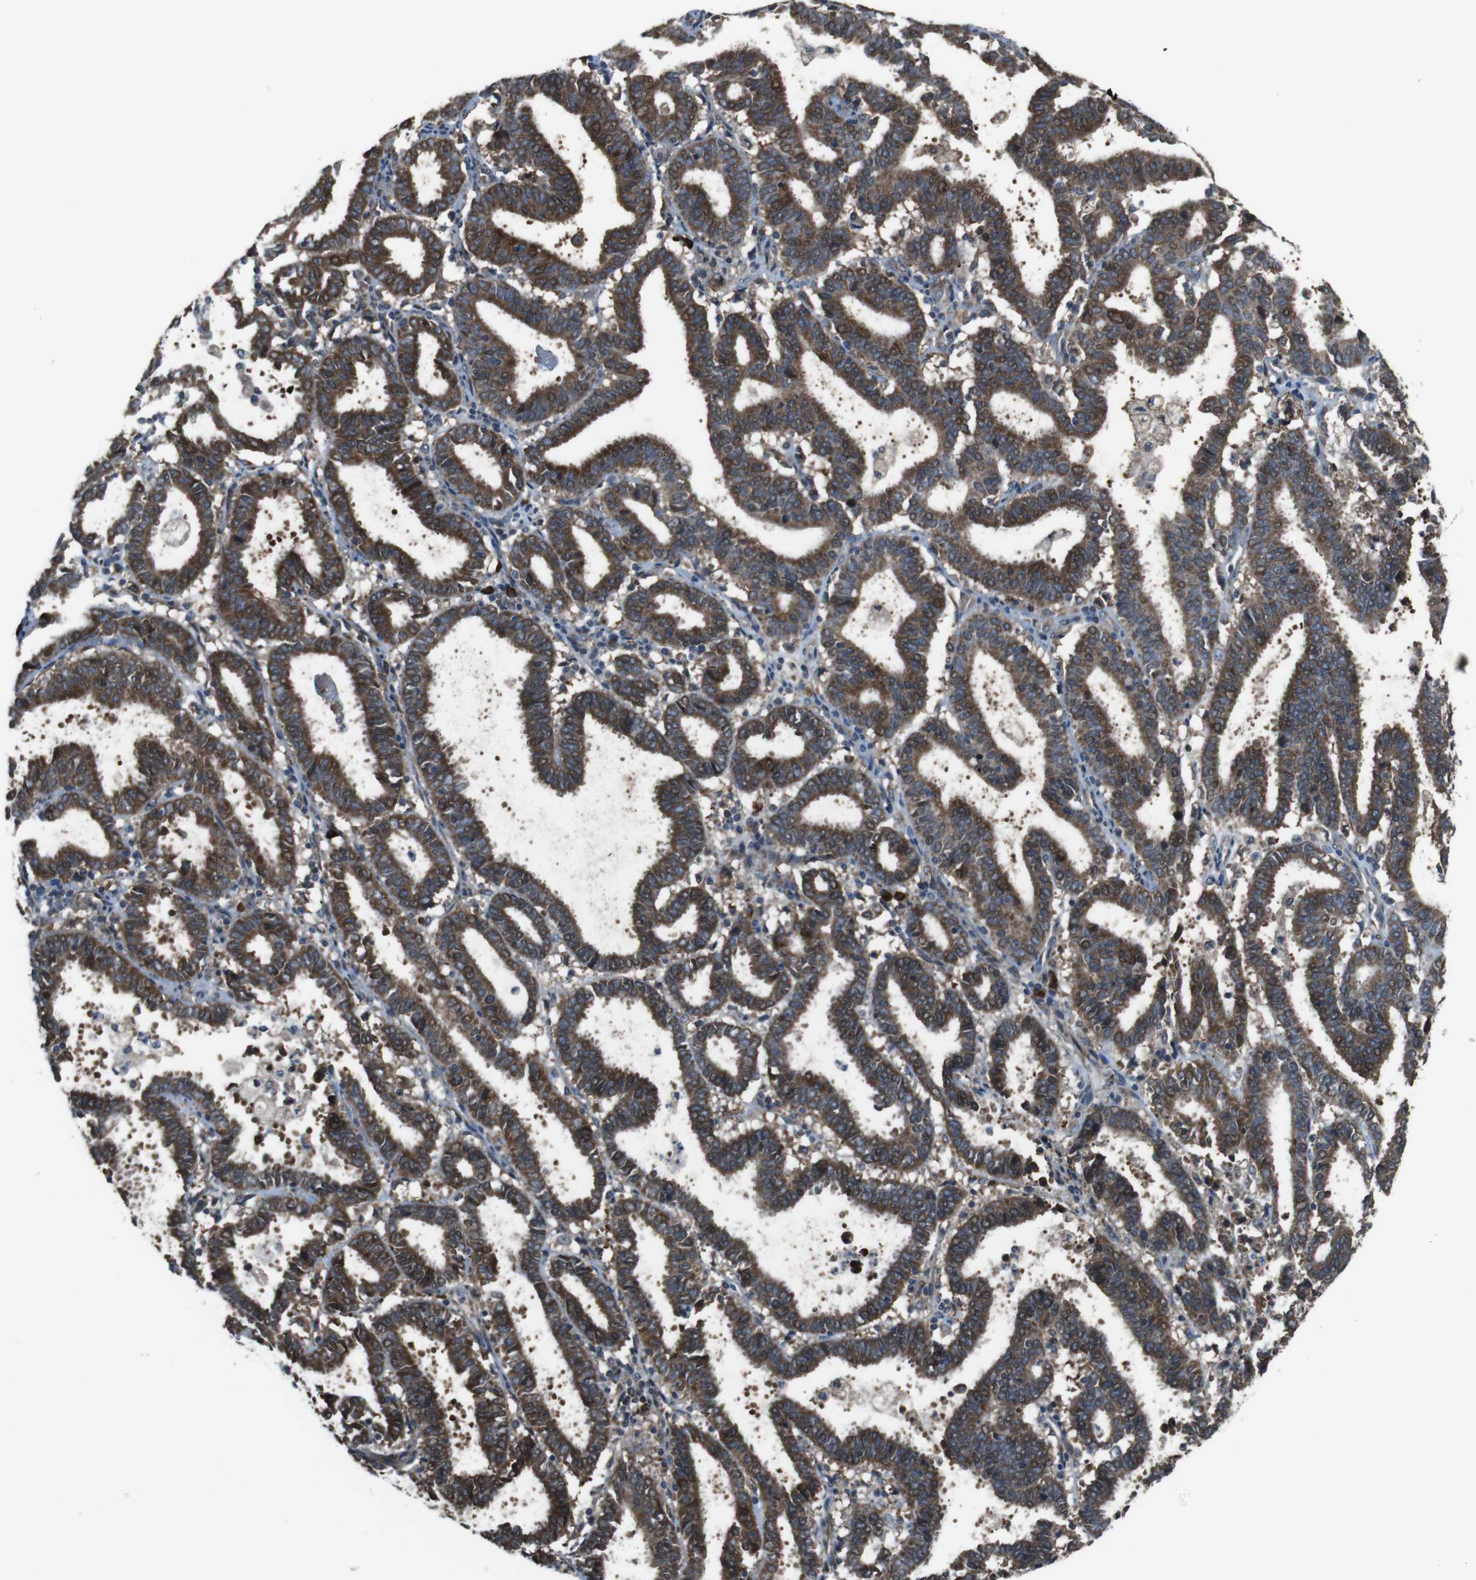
{"staining": {"intensity": "strong", "quantity": ">75%", "location": "cytoplasmic/membranous"}, "tissue": "endometrial cancer", "cell_type": "Tumor cells", "image_type": "cancer", "snomed": [{"axis": "morphology", "description": "Adenocarcinoma, NOS"}, {"axis": "topography", "description": "Uterus"}], "caption": "Immunohistochemical staining of human endometrial adenocarcinoma shows strong cytoplasmic/membranous protein positivity in approximately >75% of tumor cells.", "gene": "SSR3", "patient": {"sex": "female", "age": 83}}